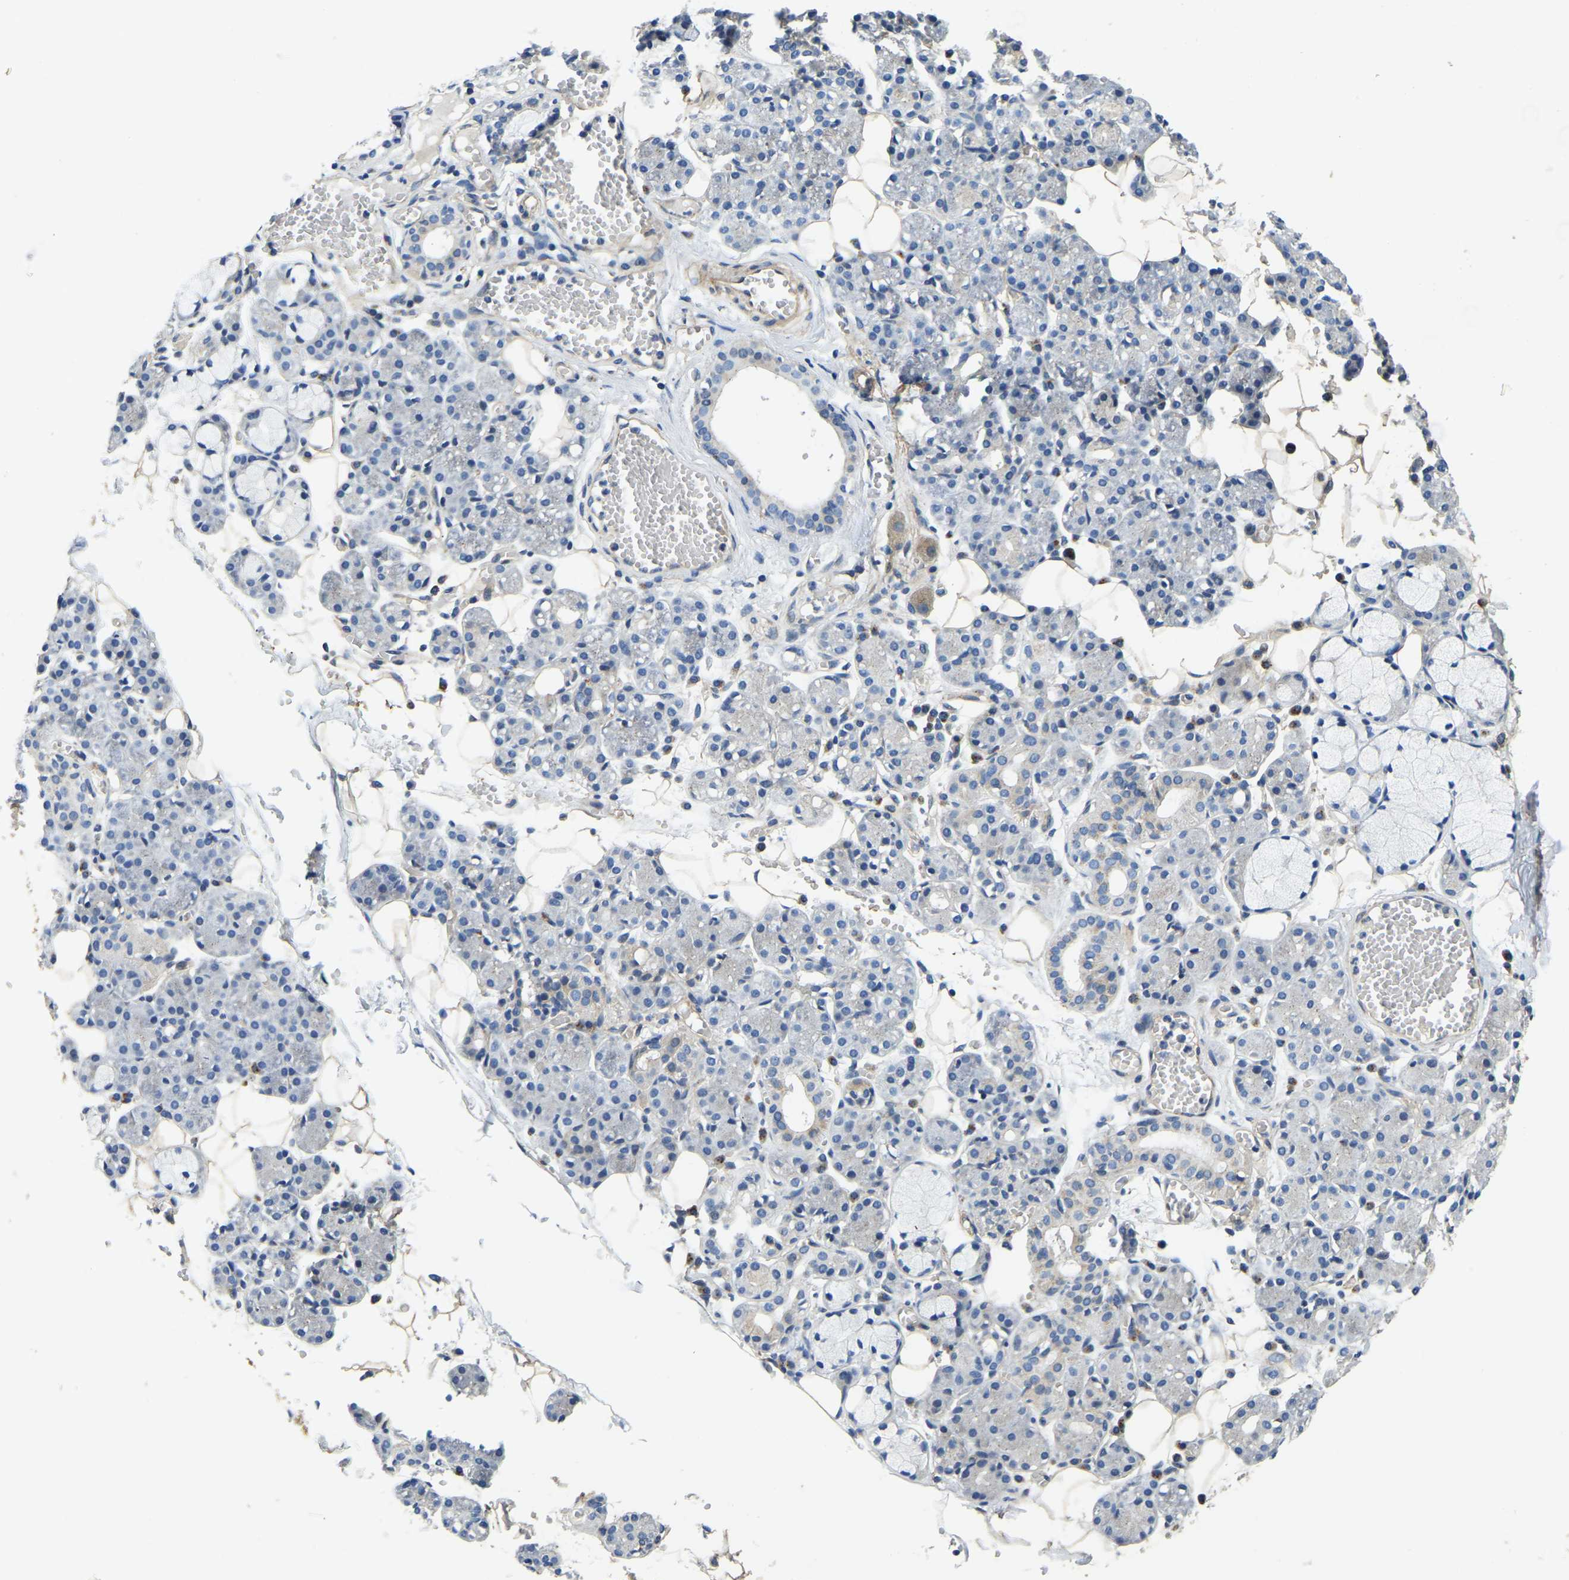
{"staining": {"intensity": "negative", "quantity": "none", "location": "none"}, "tissue": "salivary gland", "cell_type": "Glandular cells", "image_type": "normal", "snomed": [{"axis": "morphology", "description": "Normal tissue, NOS"}, {"axis": "topography", "description": "Salivary gland"}], "caption": "Immunohistochemical staining of unremarkable salivary gland exhibits no significant expression in glandular cells.", "gene": "RNF39", "patient": {"sex": "male", "age": 63}}